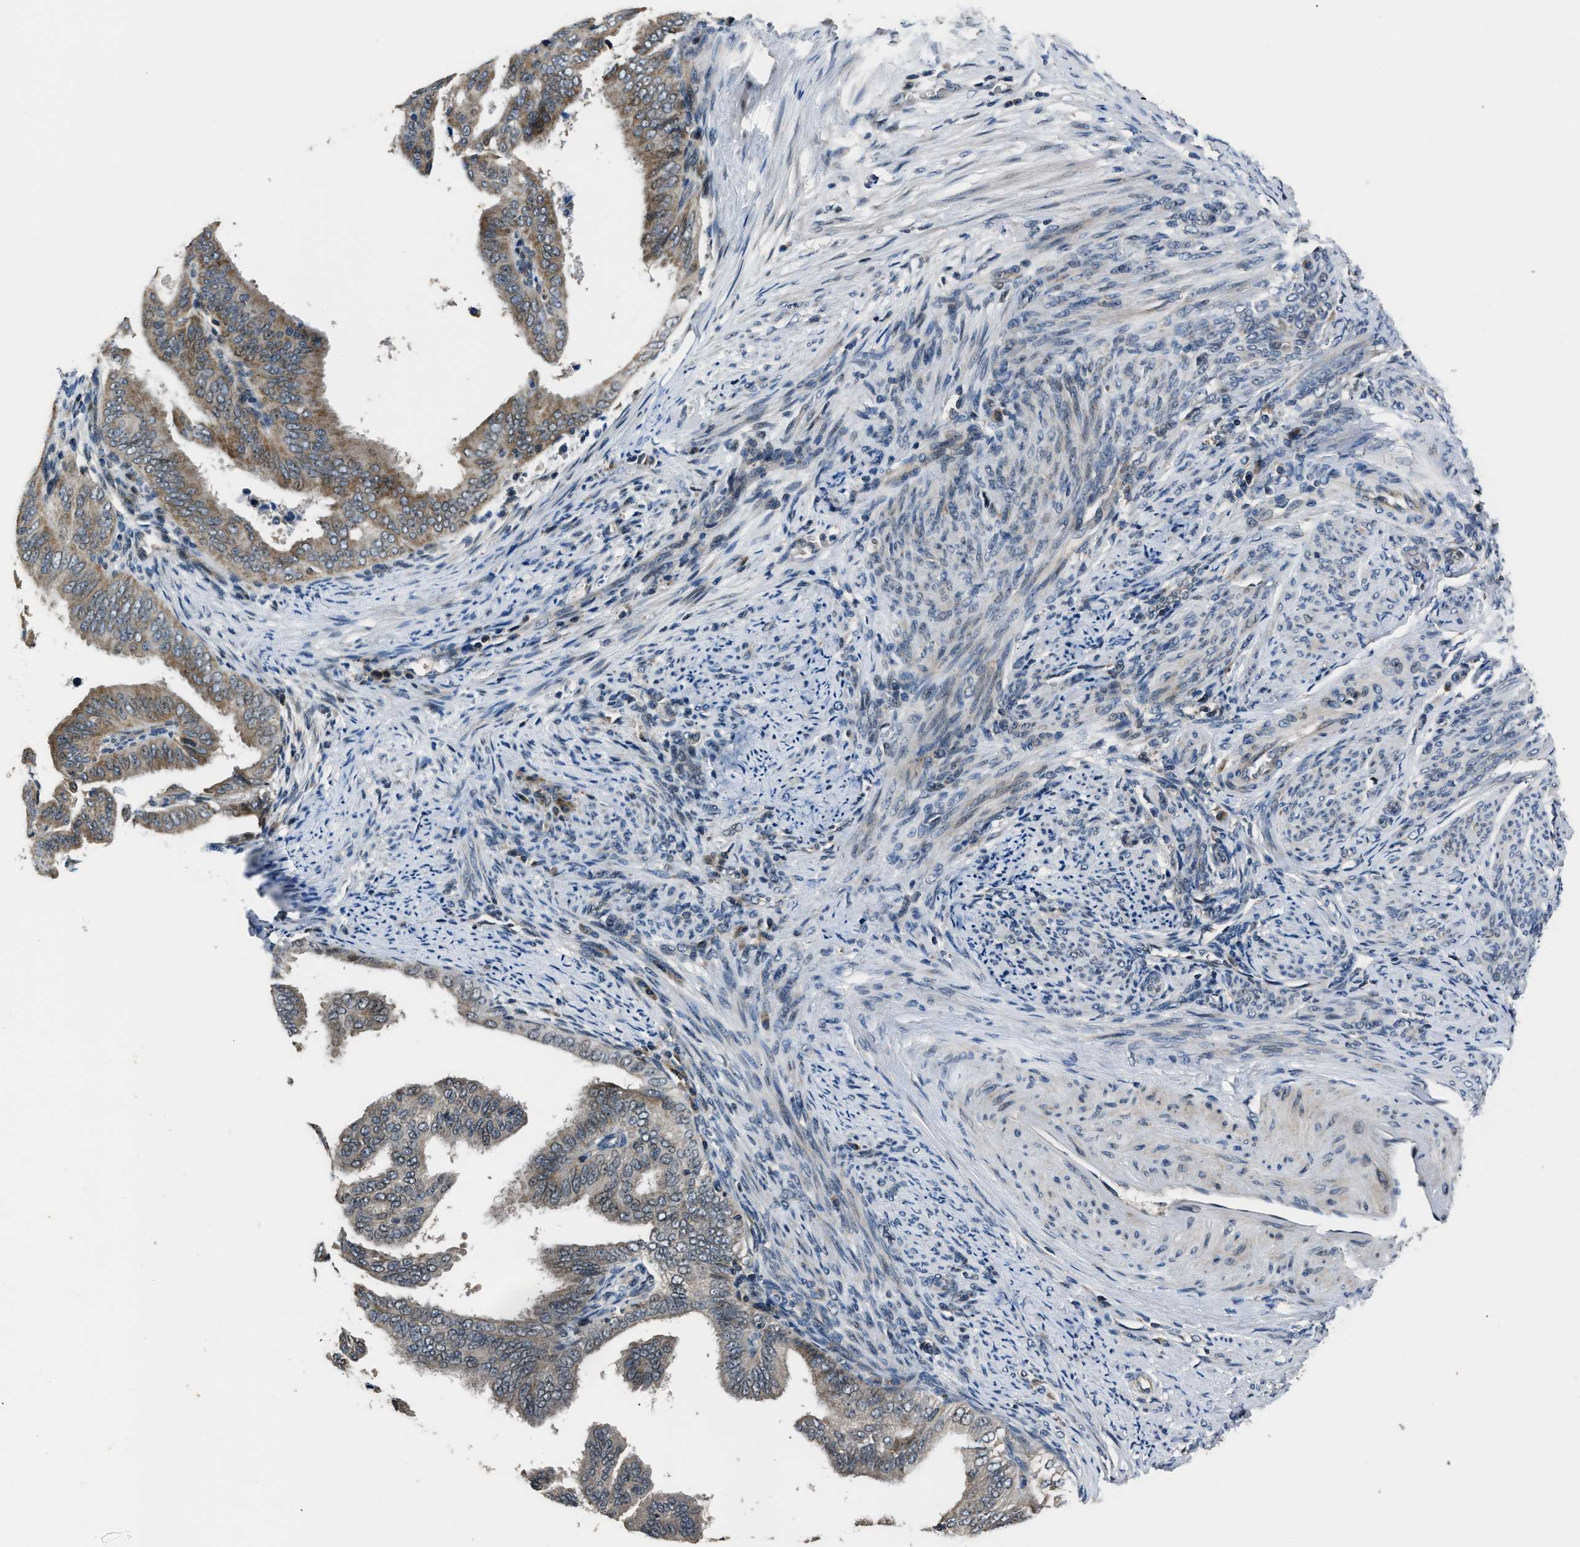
{"staining": {"intensity": "moderate", "quantity": ">75%", "location": "cytoplasmic/membranous"}, "tissue": "endometrial cancer", "cell_type": "Tumor cells", "image_type": "cancer", "snomed": [{"axis": "morphology", "description": "Adenocarcinoma, NOS"}, {"axis": "topography", "description": "Endometrium"}], "caption": "Human adenocarcinoma (endometrial) stained with a brown dye exhibits moderate cytoplasmic/membranous positive staining in approximately >75% of tumor cells.", "gene": "TNRC18", "patient": {"sex": "female", "age": 58}}